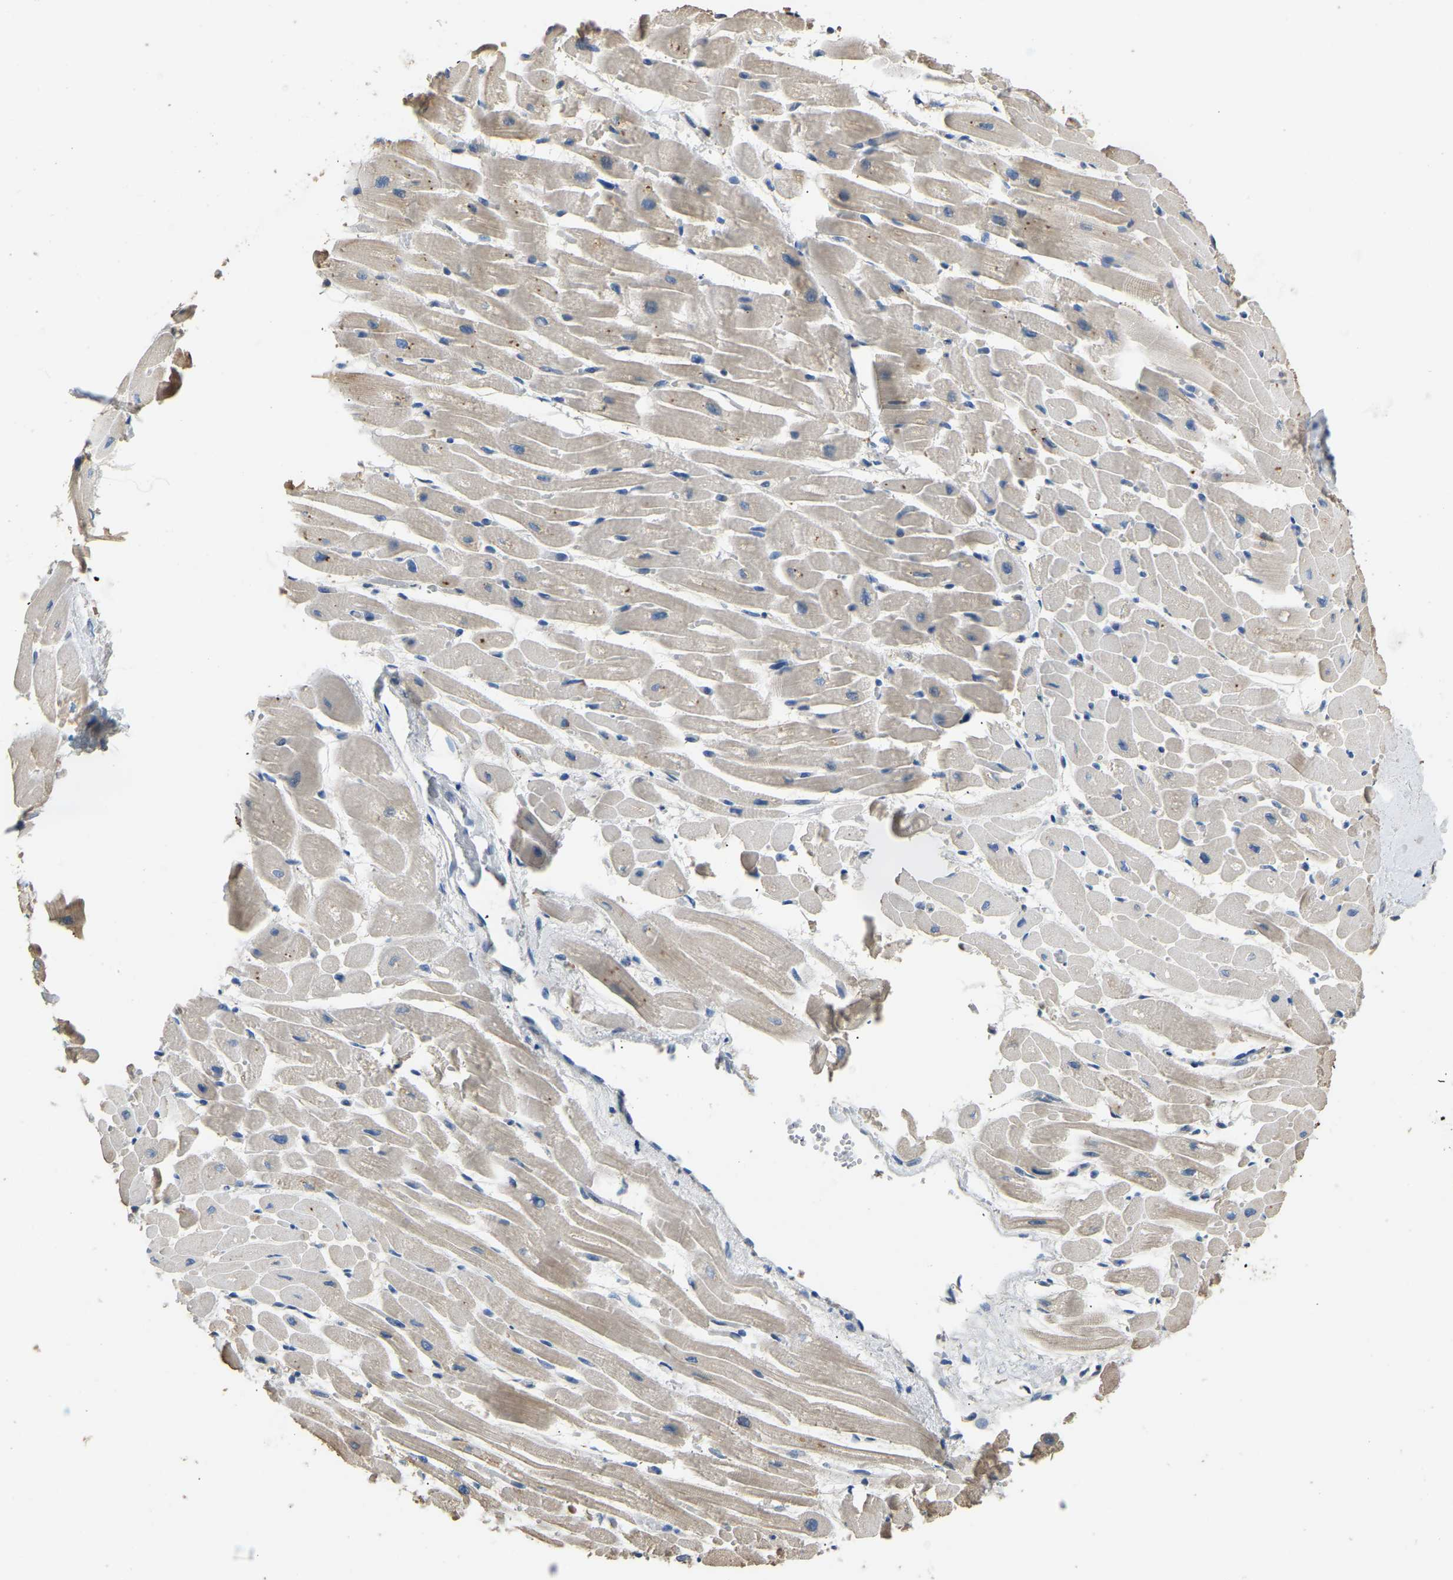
{"staining": {"intensity": "moderate", "quantity": "25%-75%", "location": "cytoplasmic/membranous"}, "tissue": "heart muscle", "cell_type": "Cardiomyocytes", "image_type": "normal", "snomed": [{"axis": "morphology", "description": "Normal tissue, NOS"}, {"axis": "topography", "description": "Heart"}], "caption": "High-magnification brightfield microscopy of benign heart muscle stained with DAB (brown) and counterstained with hematoxylin (blue). cardiomyocytes exhibit moderate cytoplasmic/membranous expression is present in about25%-75% of cells. The staining was performed using DAB, with brown indicating positive protein expression. Nuclei are stained blue with hematoxylin.", "gene": "TUFM", "patient": {"sex": "male", "age": 45}}